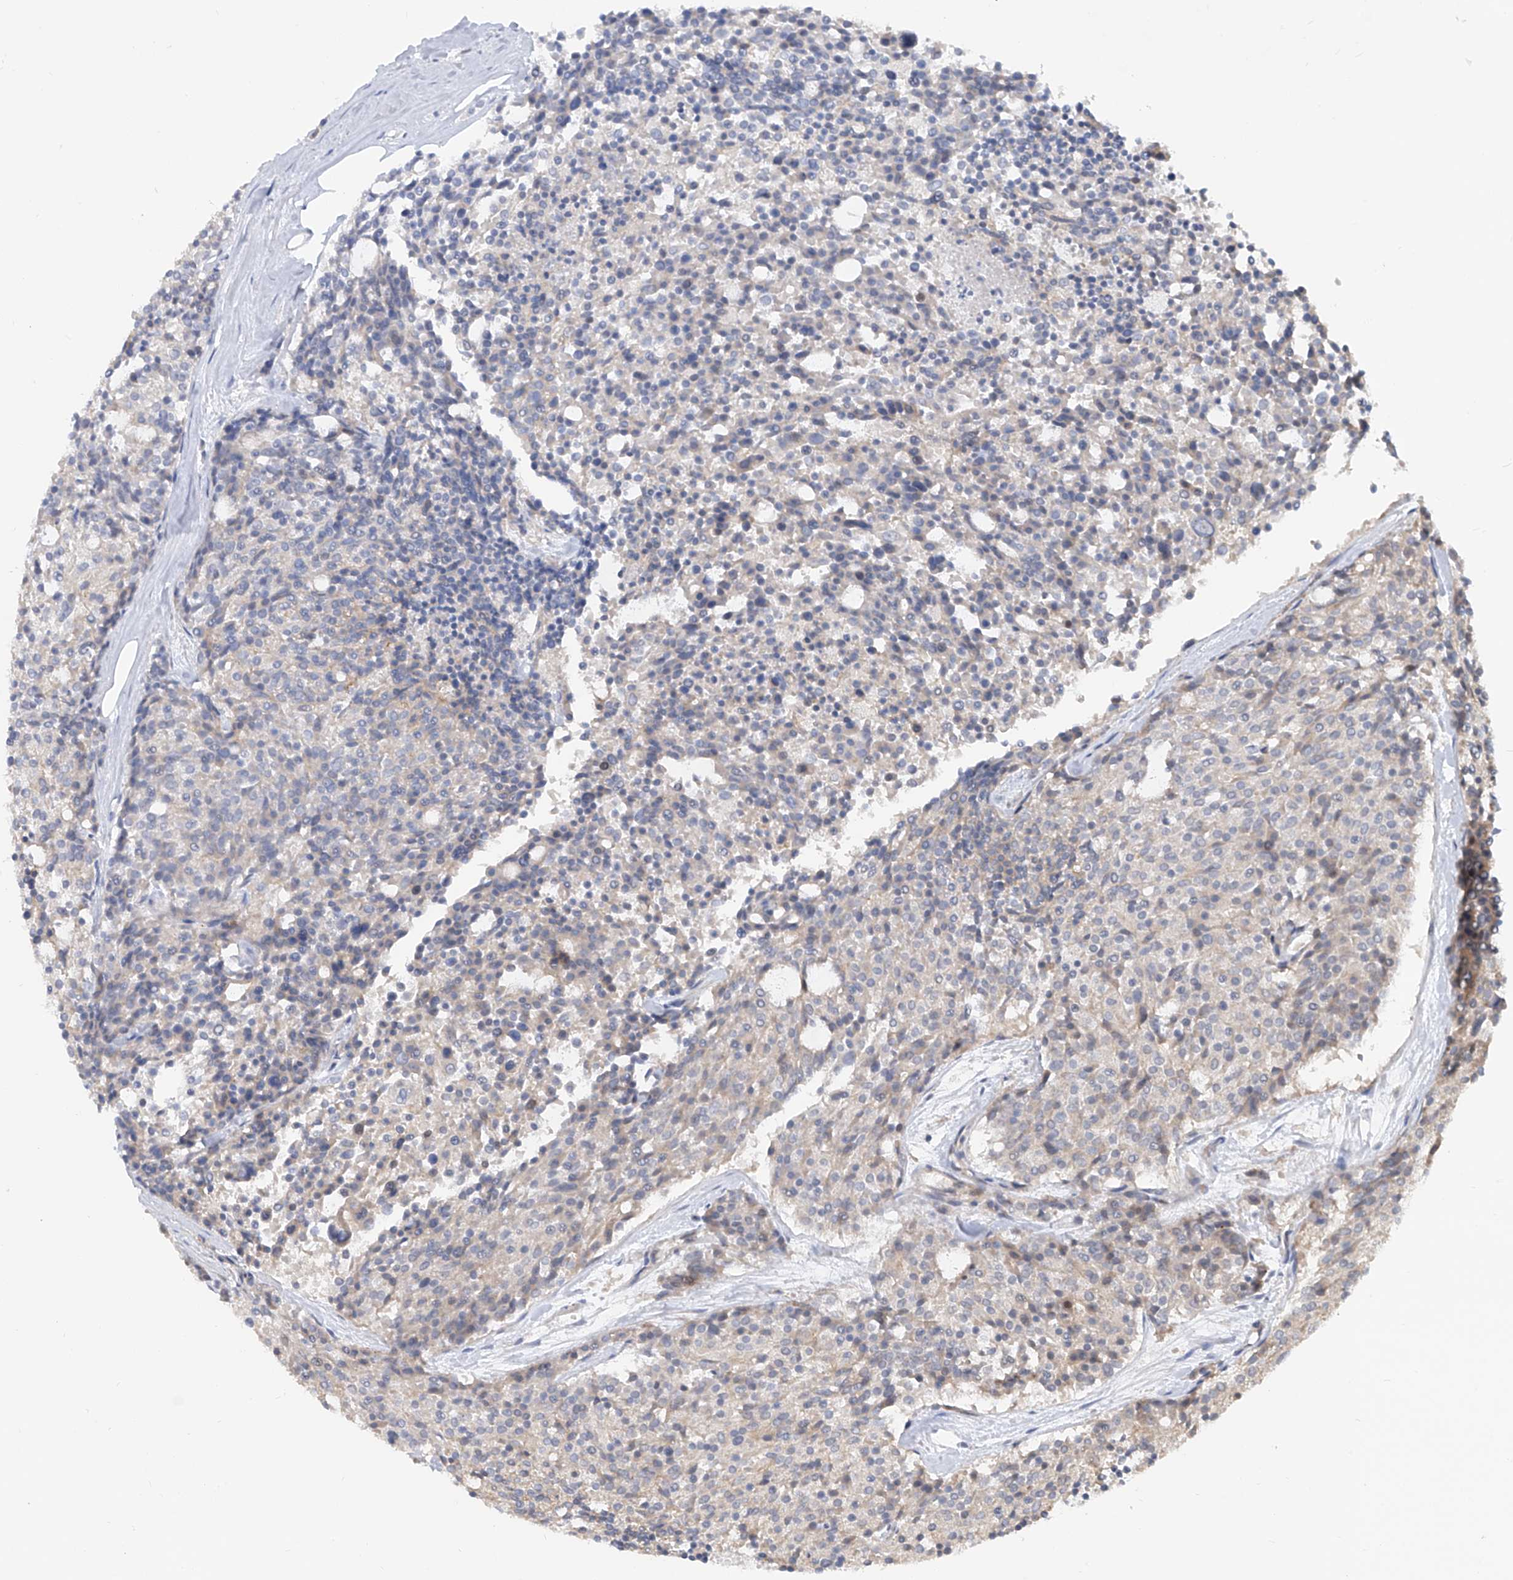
{"staining": {"intensity": "negative", "quantity": "none", "location": "none"}, "tissue": "carcinoid", "cell_type": "Tumor cells", "image_type": "cancer", "snomed": [{"axis": "morphology", "description": "Carcinoid, malignant, NOS"}, {"axis": "topography", "description": "Pancreas"}], "caption": "There is no significant positivity in tumor cells of carcinoid.", "gene": "LRRC1", "patient": {"sex": "female", "age": 54}}